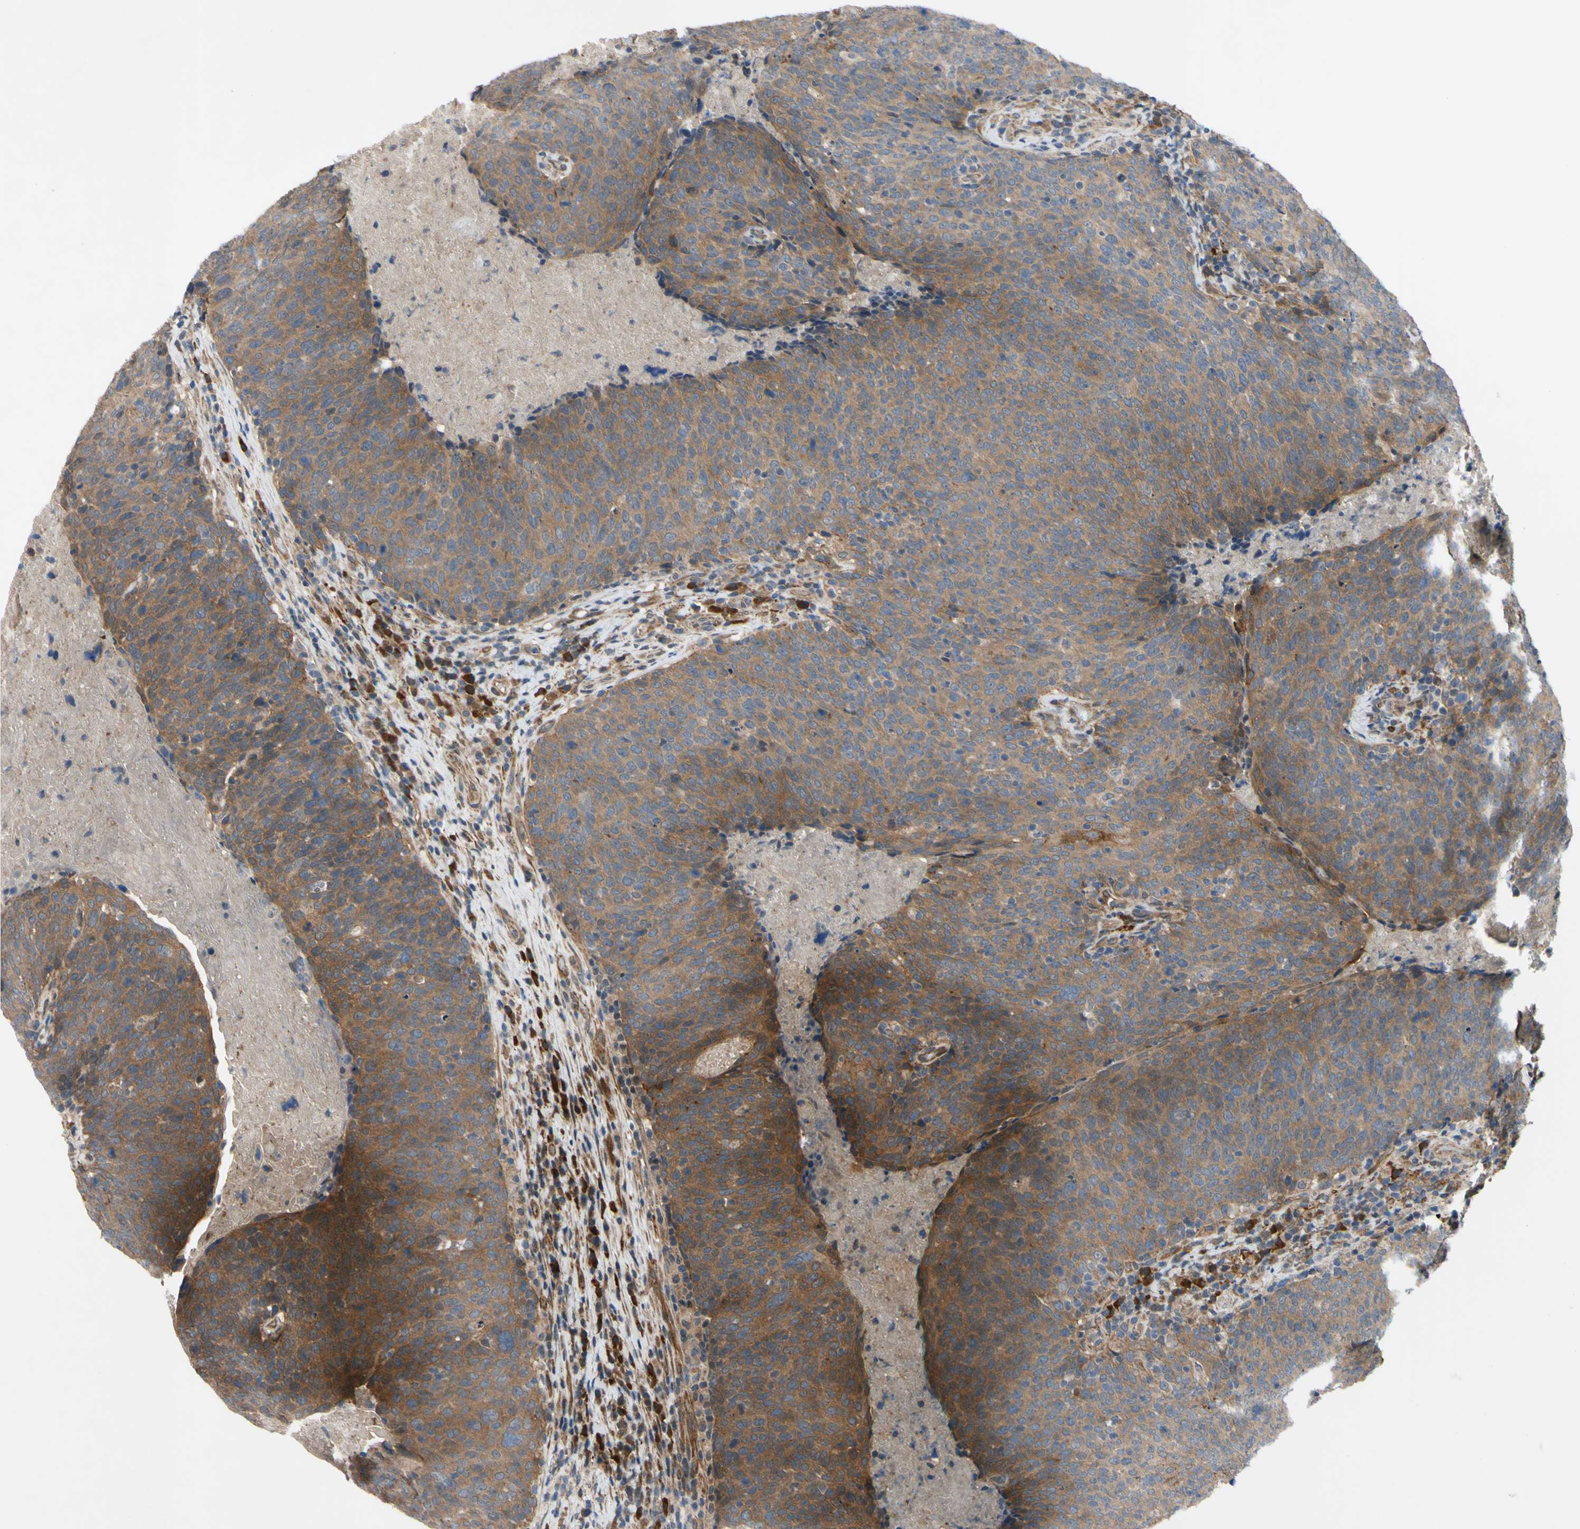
{"staining": {"intensity": "moderate", "quantity": ">75%", "location": "cytoplasmic/membranous"}, "tissue": "head and neck cancer", "cell_type": "Tumor cells", "image_type": "cancer", "snomed": [{"axis": "morphology", "description": "Squamous cell carcinoma, NOS"}, {"axis": "morphology", "description": "Squamous cell carcinoma, metastatic, NOS"}, {"axis": "topography", "description": "Lymph node"}, {"axis": "topography", "description": "Head-Neck"}], "caption": "This photomicrograph displays immunohistochemistry (IHC) staining of human head and neck cancer (metastatic squamous cell carcinoma), with medium moderate cytoplasmic/membranous staining in approximately >75% of tumor cells.", "gene": "SVIL", "patient": {"sex": "male", "age": 62}}